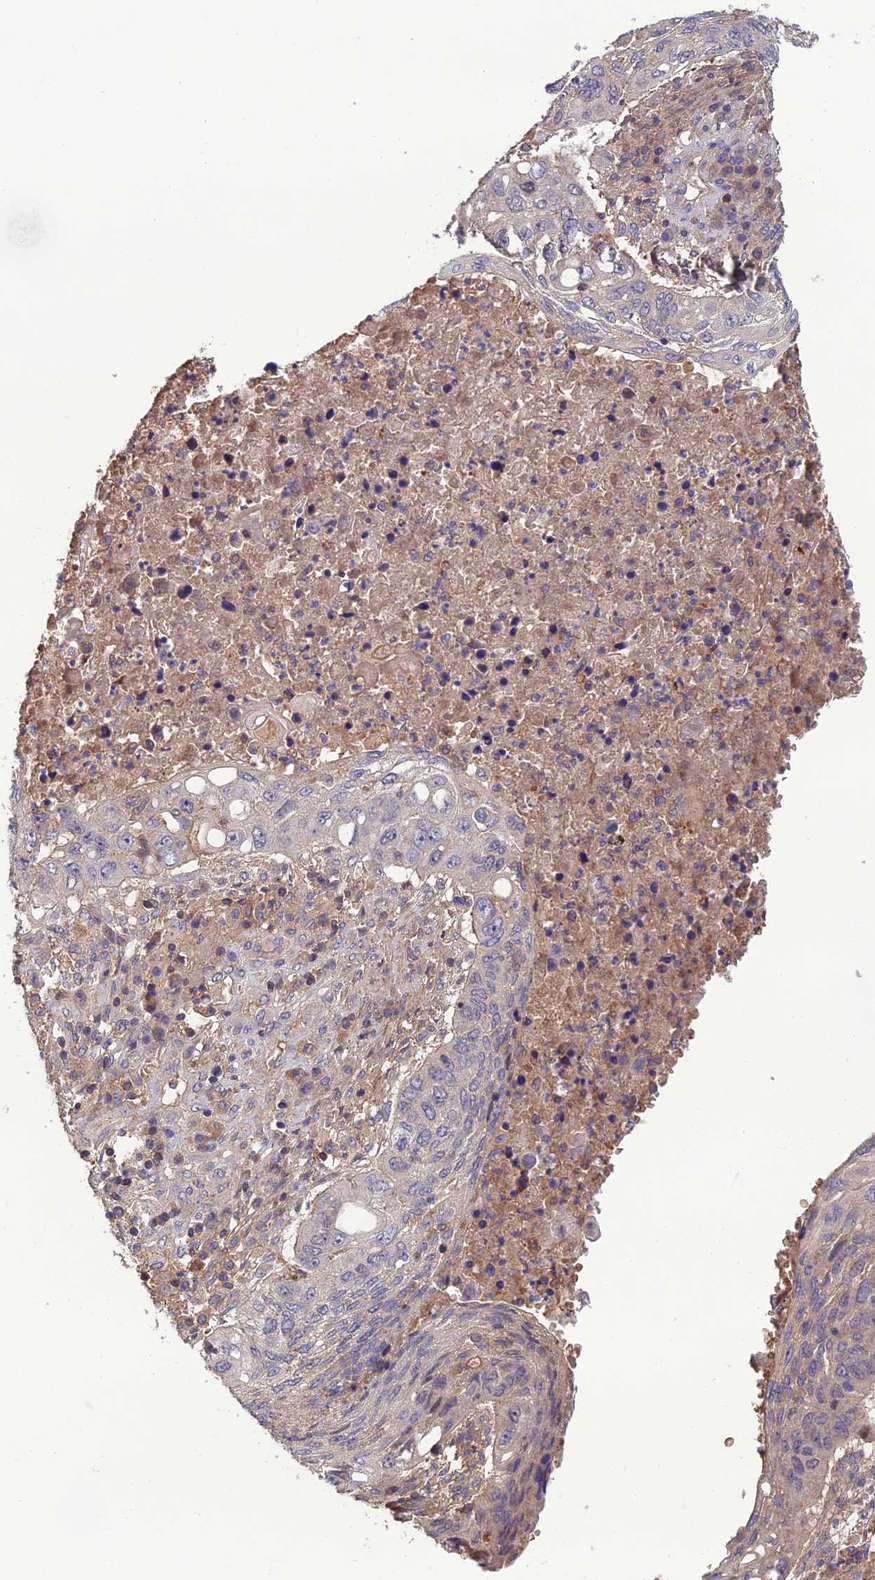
{"staining": {"intensity": "negative", "quantity": "none", "location": "none"}, "tissue": "lung cancer", "cell_type": "Tumor cells", "image_type": "cancer", "snomed": [{"axis": "morphology", "description": "Squamous cell carcinoma, NOS"}, {"axis": "topography", "description": "Lung"}], "caption": "Micrograph shows no significant protein staining in tumor cells of lung cancer (squamous cell carcinoma).", "gene": "GALR2", "patient": {"sex": "female", "age": 63}}